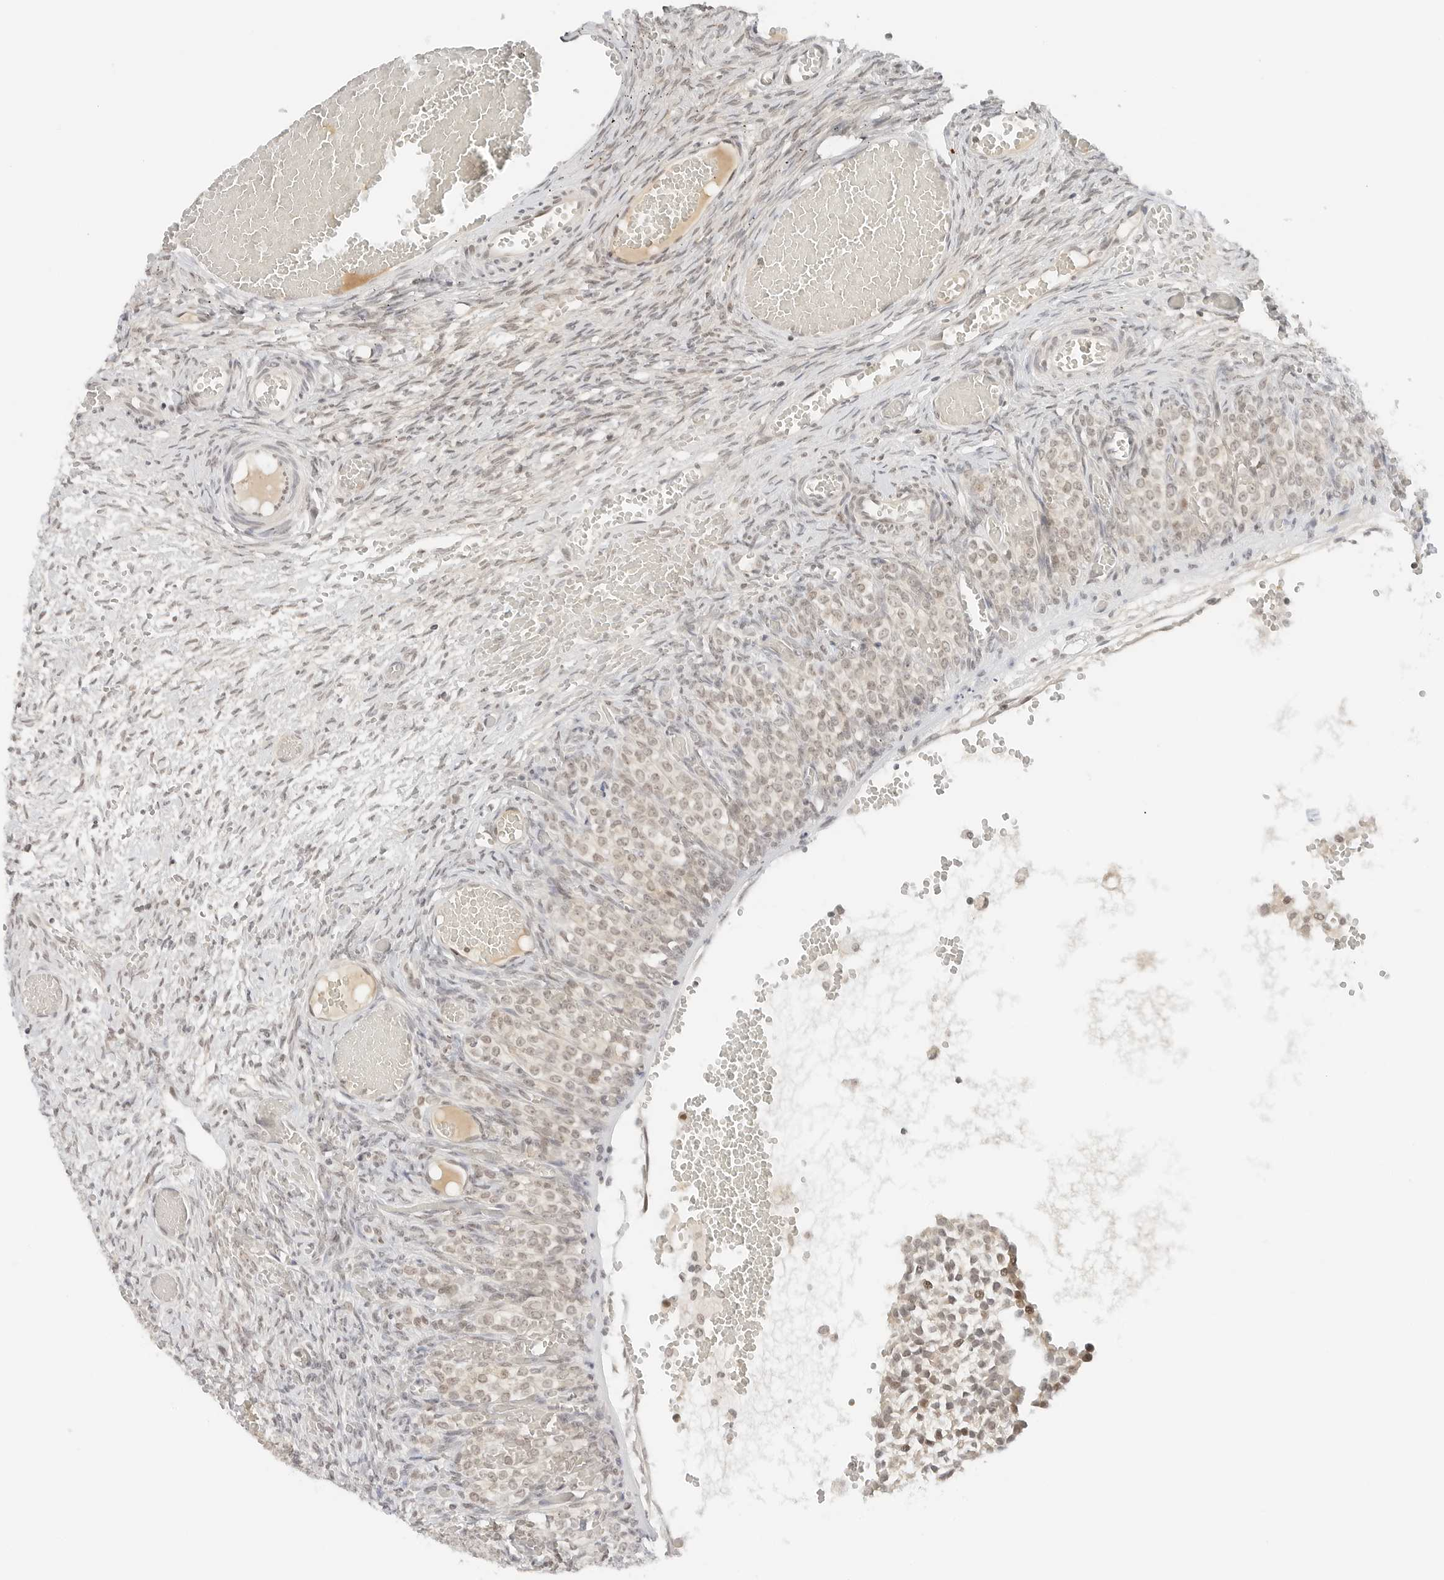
{"staining": {"intensity": "negative", "quantity": "none", "location": "none"}, "tissue": "ovary", "cell_type": "Ovarian stroma cells", "image_type": "normal", "snomed": [{"axis": "morphology", "description": "Adenocarcinoma, NOS"}, {"axis": "topography", "description": "Endometrium"}], "caption": "Immunohistochemistry (IHC) micrograph of normal ovary: human ovary stained with DAB (3,3'-diaminobenzidine) reveals no significant protein staining in ovarian stroma cells.", "gene": "NEO1", "patient": {"sex": "female", "age": 32}}